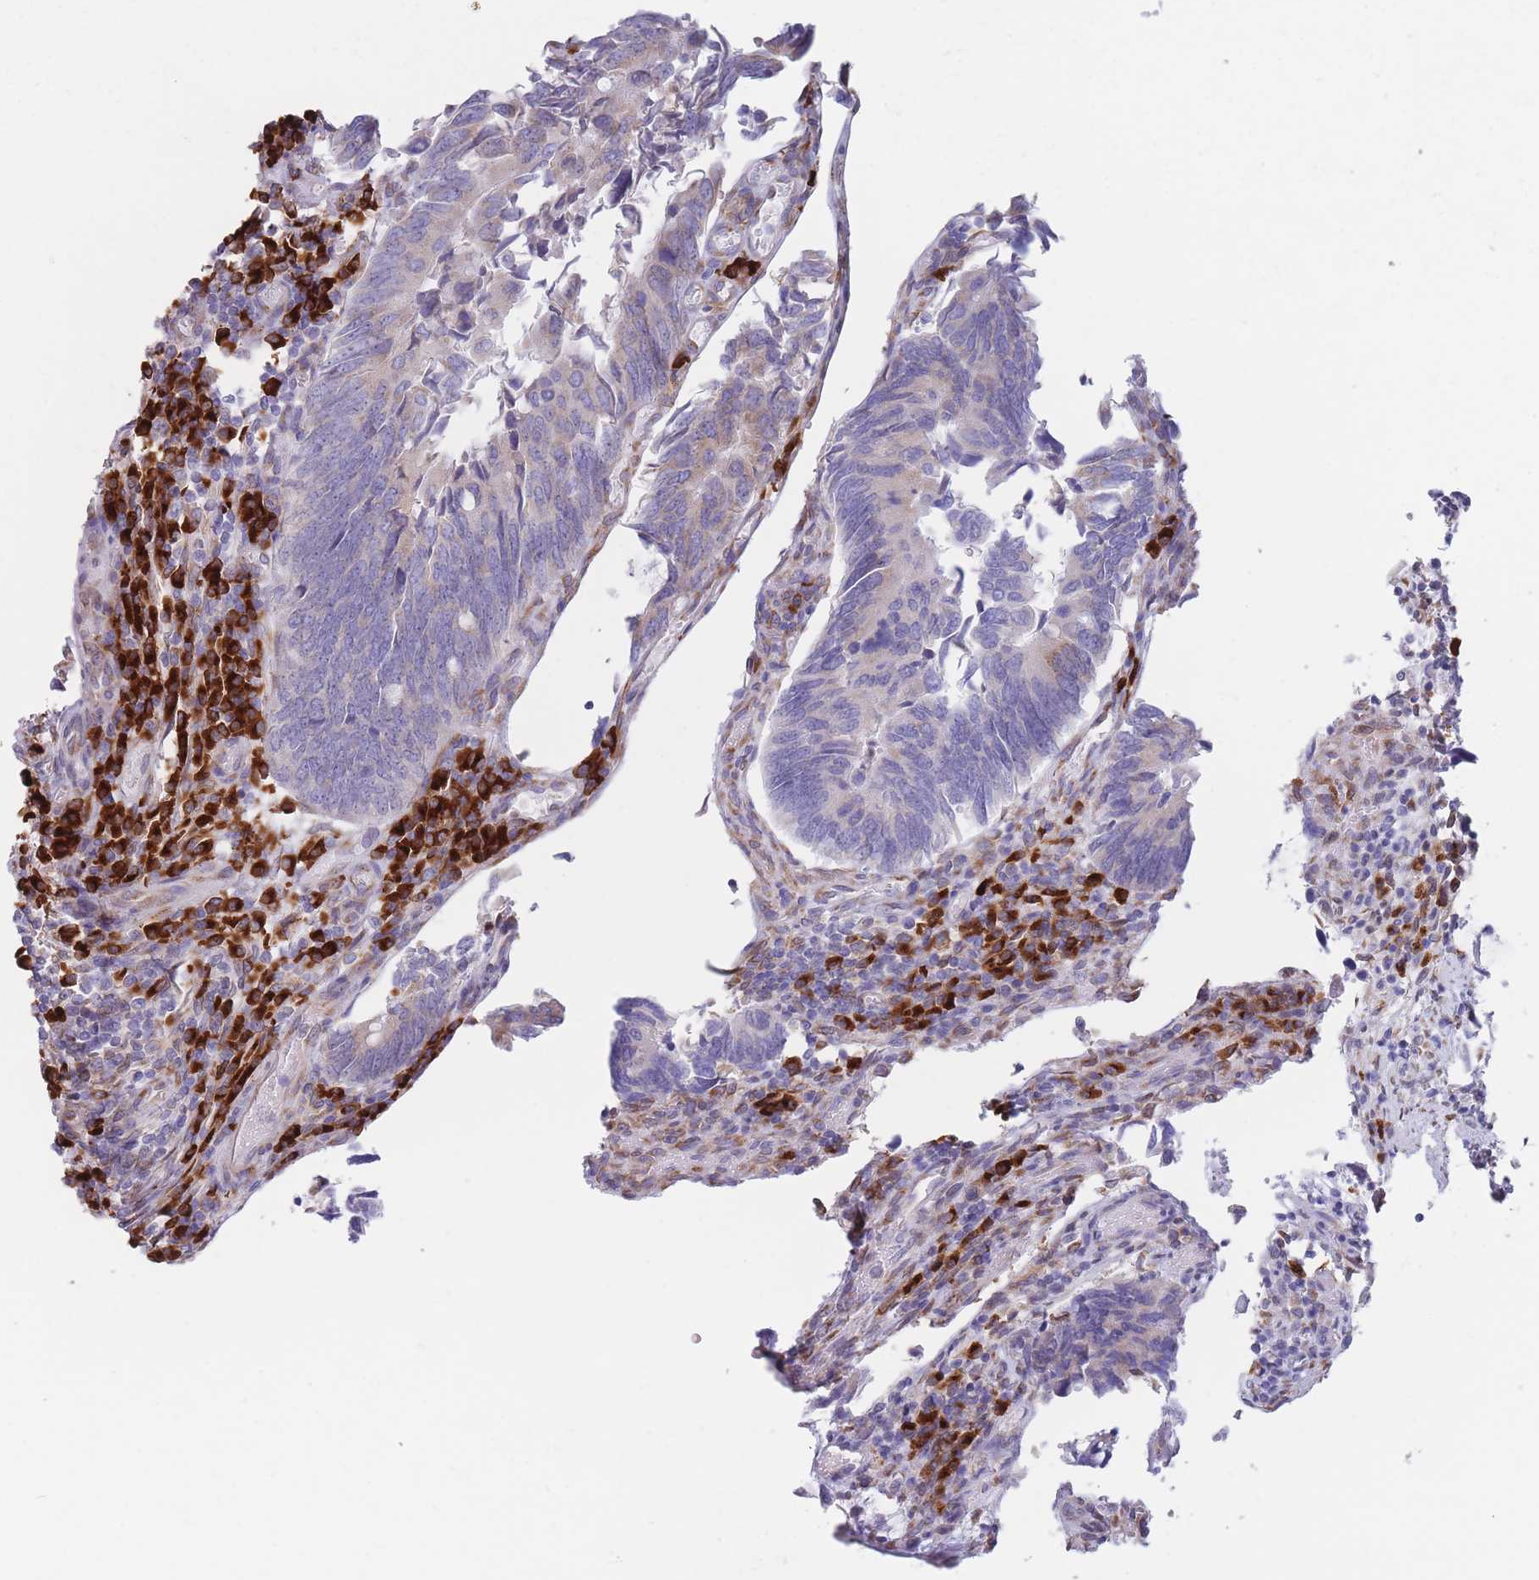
{"staining": {"intensity": "weak", "quantity": "<25%", "location": "cytoplasmic/membranous"}, "tissue": "colorectal cancer", "cell_type": "Tumor cells", "image_type": "cancer", "snomed": [{"axis": "morphology", "description": "Adenocarcinoma, NOS"}, {"axis": "topography", "description": "Colon"}], "caption": "This photomicrograph is of colorectal cancer (adenocarcinoma) stained with immunohistochemistry to label a protein in brown with the nuclei are counter-stained blue. There is no positivity in tumor cells. (Immunohistochemistry, brightfield microscopy, high magnification).", "gene": "MRPL30", "patient": {"sex": "male", "age": 87}}